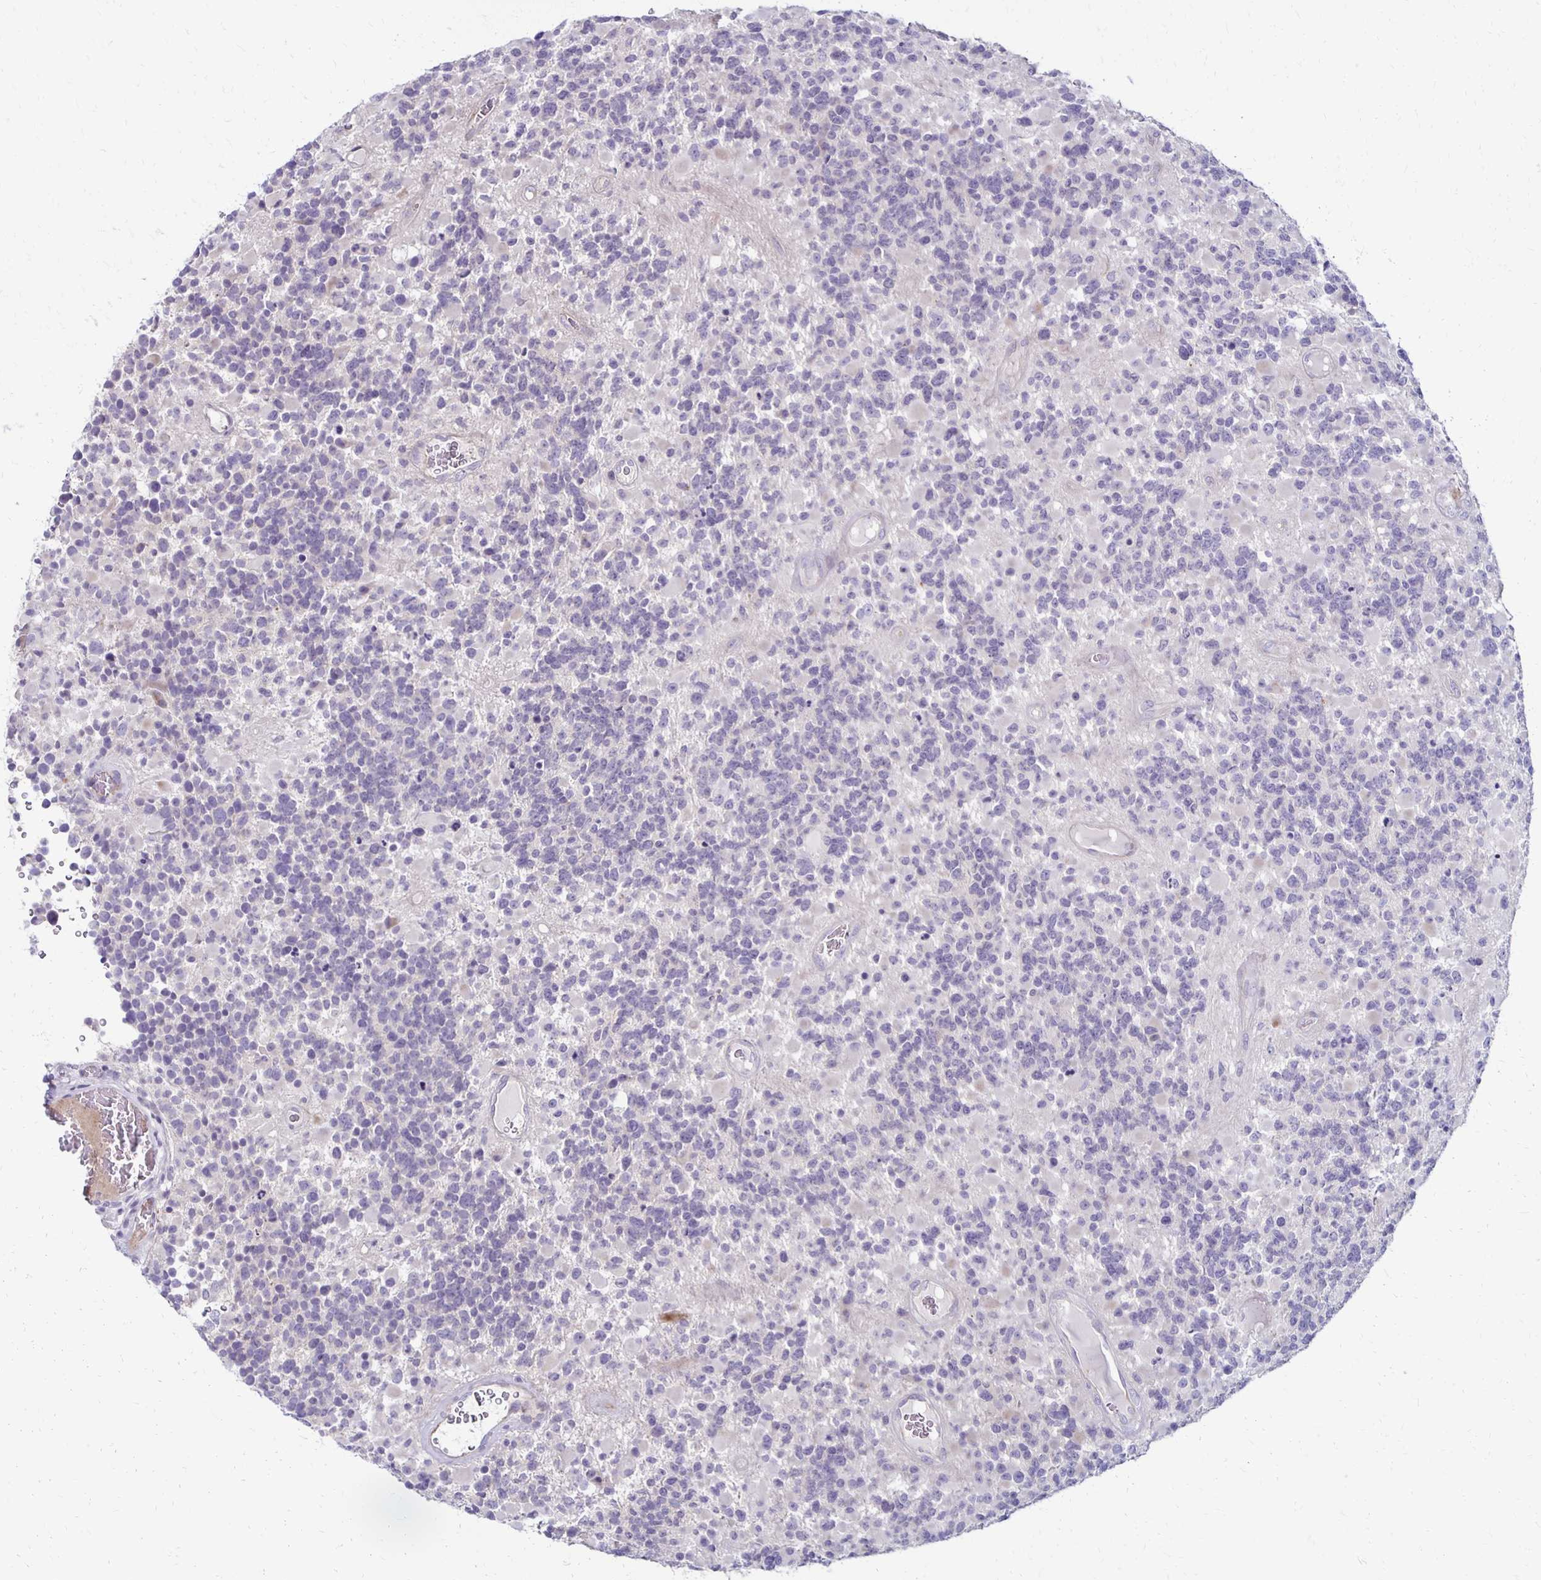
{"staining": {"intensity": "negative", "quantity": "none", "location": "none"}, "tissue": "glioma", "cell_type": "Tumor cells", "image_type": "cancer", "snomed": [{"axis": "morphology", "description": "Glioma, malignant, High grade"}, {"axis": "topography", "description": "Brain"}], "caption": "This is an immunohistochemistry (IHC) micrograph of human high-grade glioma (malignant). There is no staining in tumor cells.", "gene": "KATNBL1", "patient": {"sex": "female", "age": 40}}